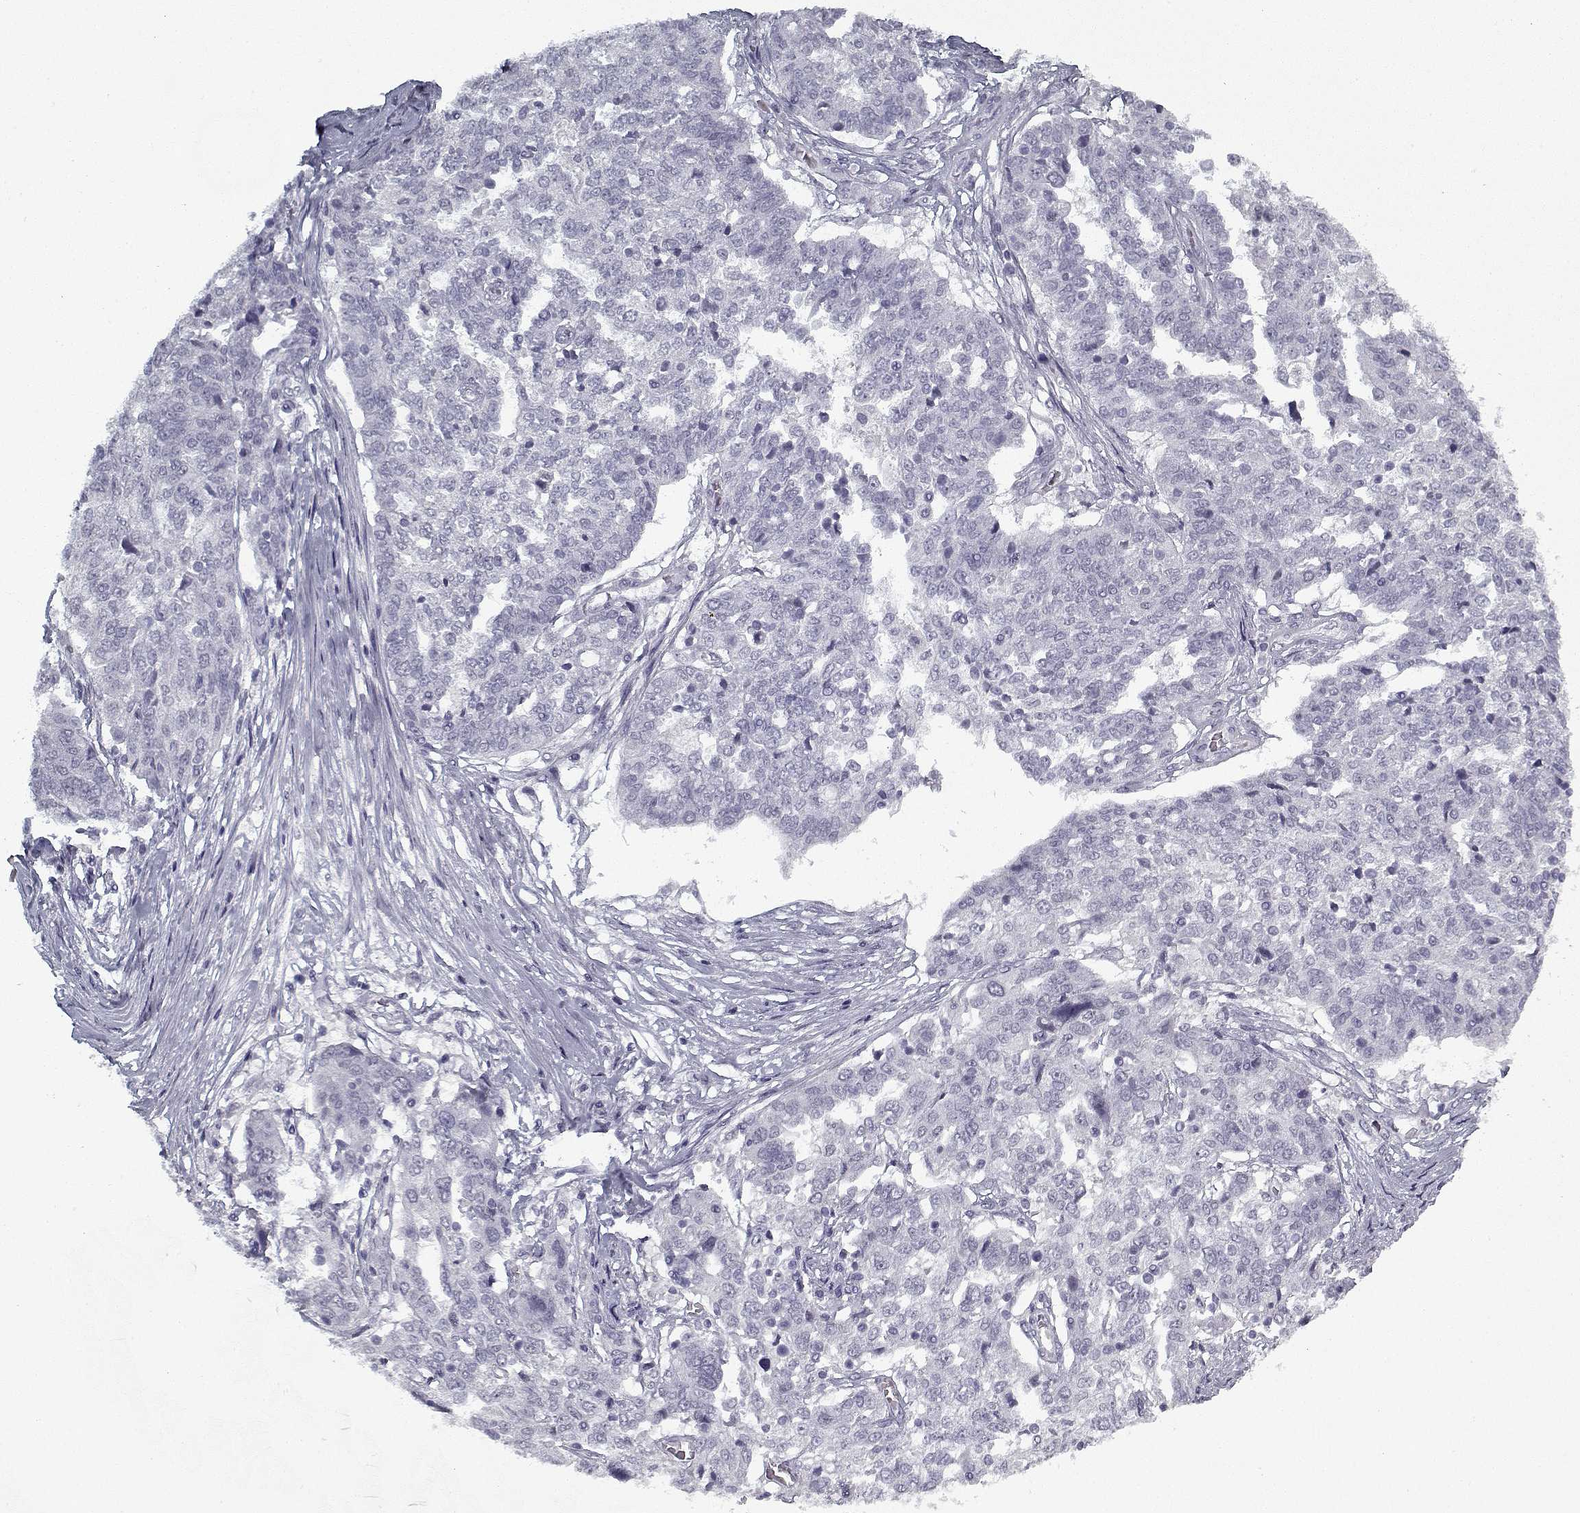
{"staining": {"intensity": "negative", "quantity": "none", "location": "none"}, "tissue": "ovarian cancer", "cell_type": "Tumor cells", "image_type": "cancer", "snomed": [{"axis": "morphology", "description": "Cystadenocarcinoma, serous, NOS"}, {"axis": "topography", "description": "Ovary"}], "caption": "High power microscopy image of an immunohistochemistry (IHC) photomicrograph of ovarian cancer (serous cystadenocarcinoma), revealing no significant positivity in tumor cells. (DAB immunohistochemistry (IHC) with hematoxylin counter stain).", "gene": "RNF32", "patient": {"sex": "female", "age": 67}}